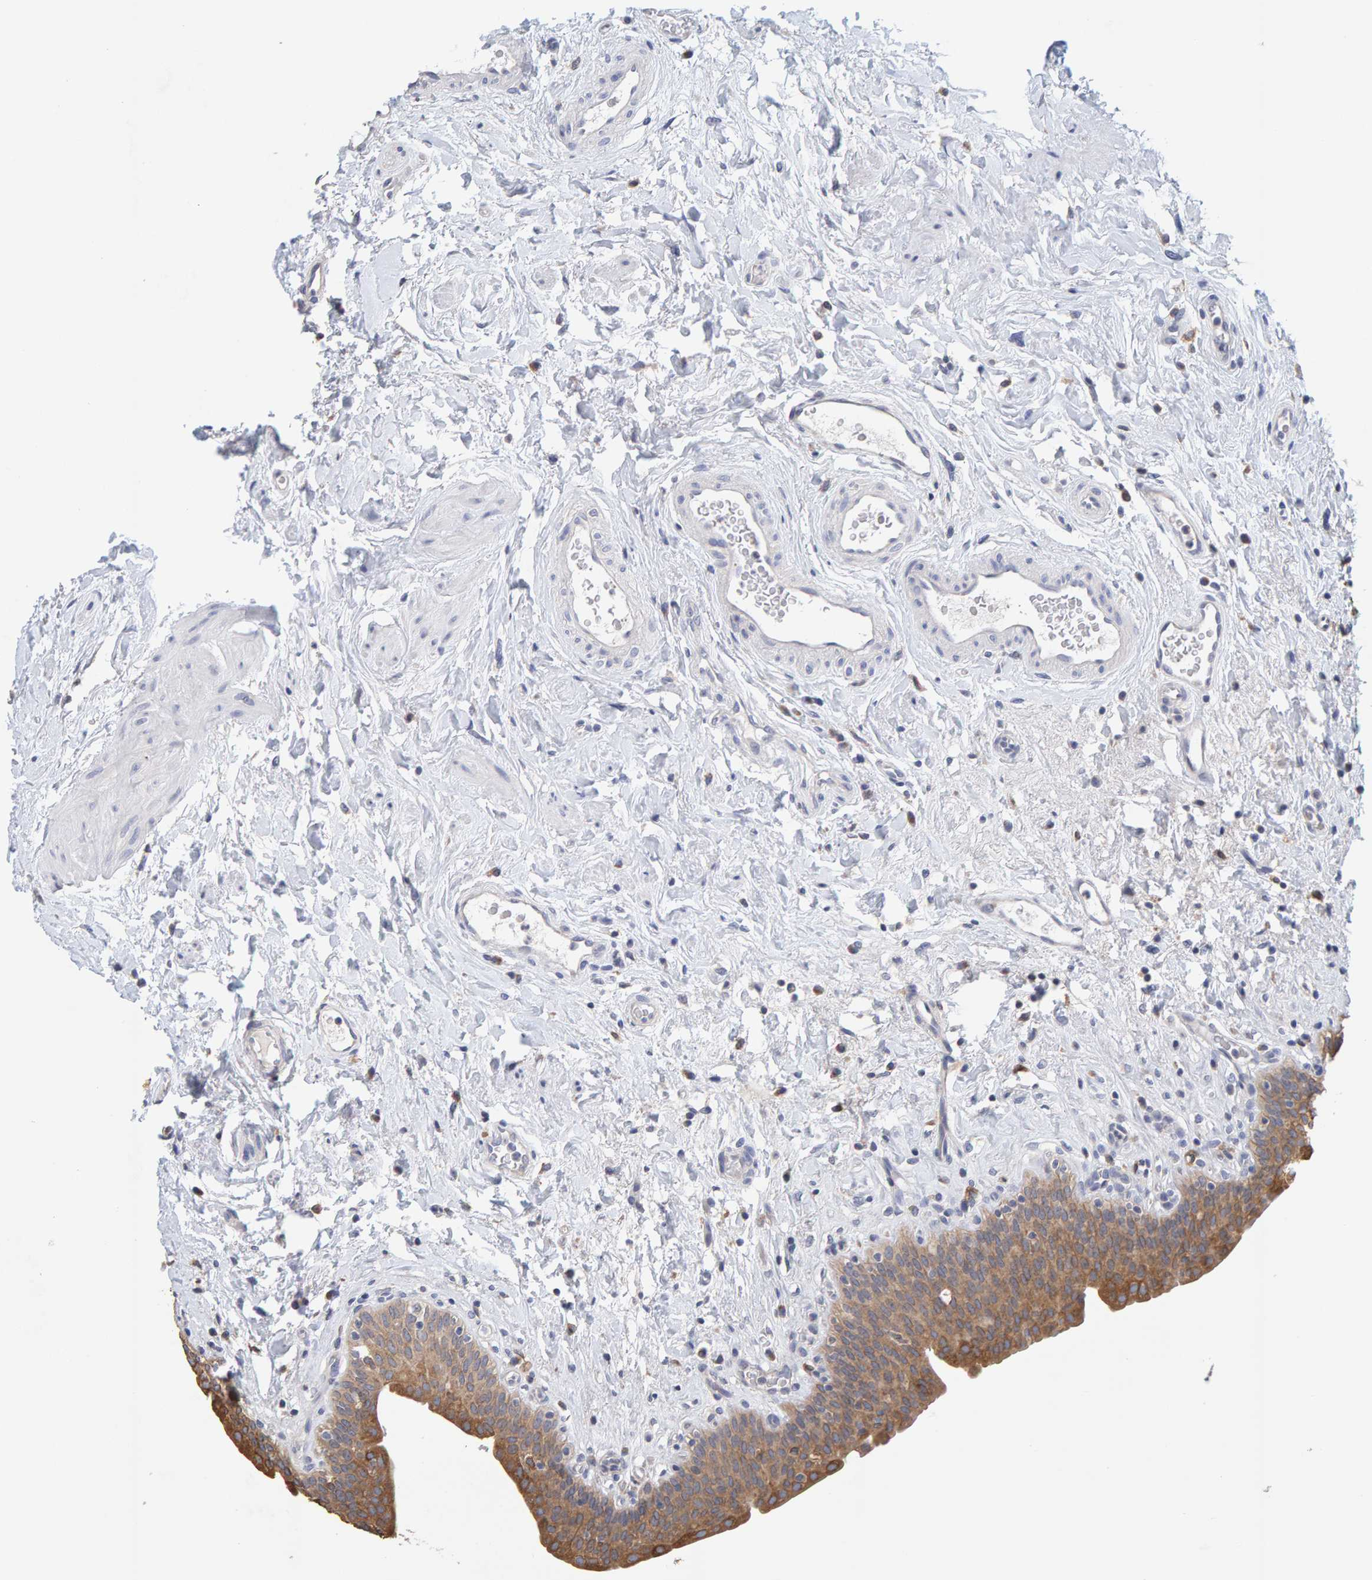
{"staining": {"intensity": "moderate", "quantity": ">75%", "location": "cytoplasmic/membranous"}, "tissue": "urinary bladder", "cell_type": "Urothelial cells", "image_type": "normal", "snomed": [{"axis": "morphology", "description": "Normal tissue, NOS"}, {"axis": "topography", "description": "Urinary bladder"}], "caption": "Urinary bladder stained with immunohistochemistry reveals moderate cytoplasmic/membranous expression in approximately >75% of urothelial cells. The protein of interest is stained brown, and the nuclei are stained in blue (DAB IHC with brightfield microscopy, high magnification).", "gene": "SGPL1", "patient": {"sex": "male", "age": 83}}